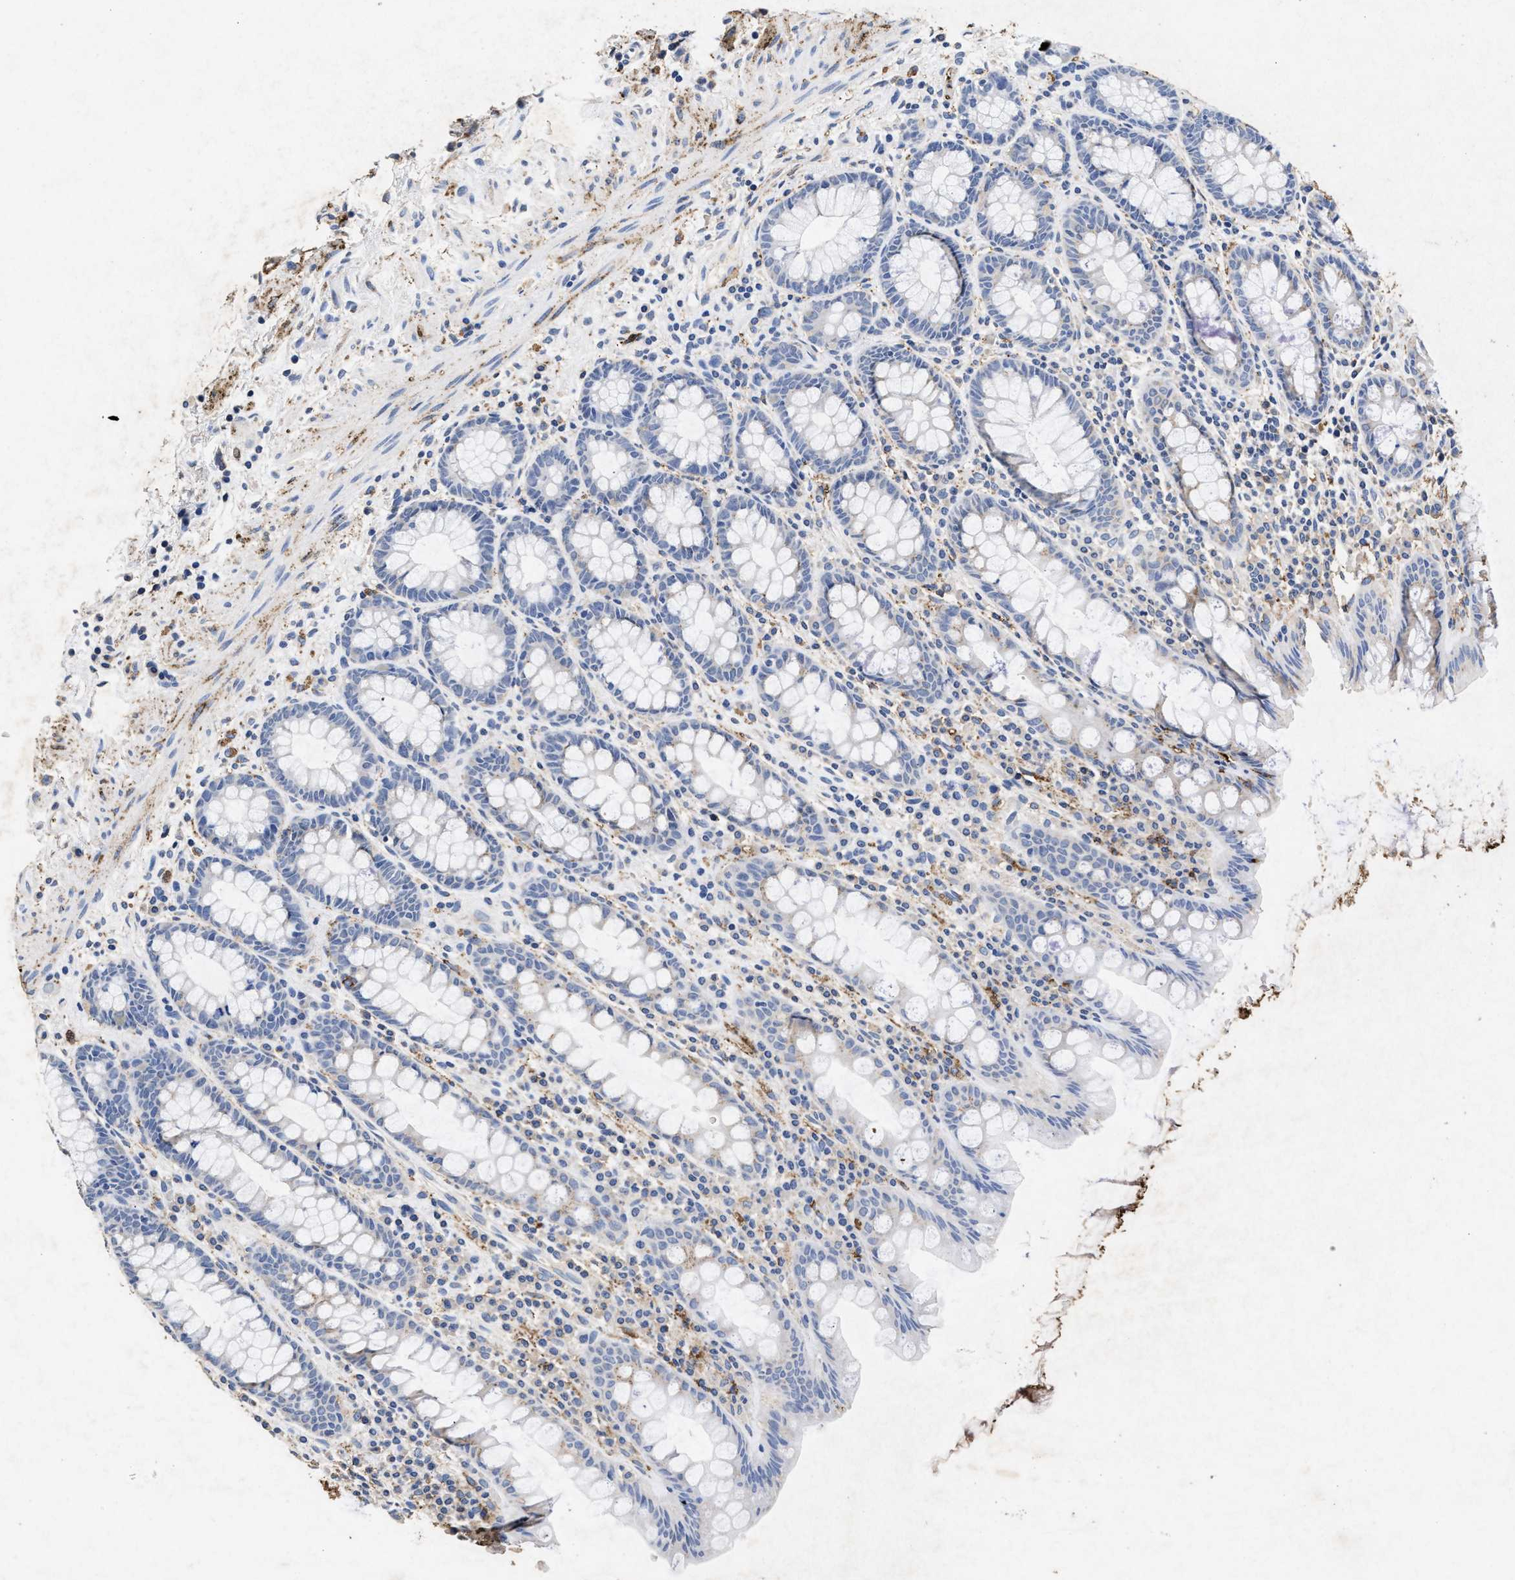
{"staining": {"intensity": "moderate", "quantity": "<25%", "location": "cytoplasmic/membranous"}, "tissue": "rectum", "cell_type": "Glandular cells", "image_type": "normal", "snomed": [{"axis": "morphology", "description": "Normal tissue, NOS"}, {"axis": "topography", "description": "Rectum"}], "caption": "Protein analysis of benign rectum demonstrates moderate cytoplasmic/membranous expression in approximately <25% of glandular cells. Immunohistochemistry stains the protein of interest in brown and the nuclei are stained blue.", "gene": "LTB4R2", "patient": {"sex": "male", "age": 92}}